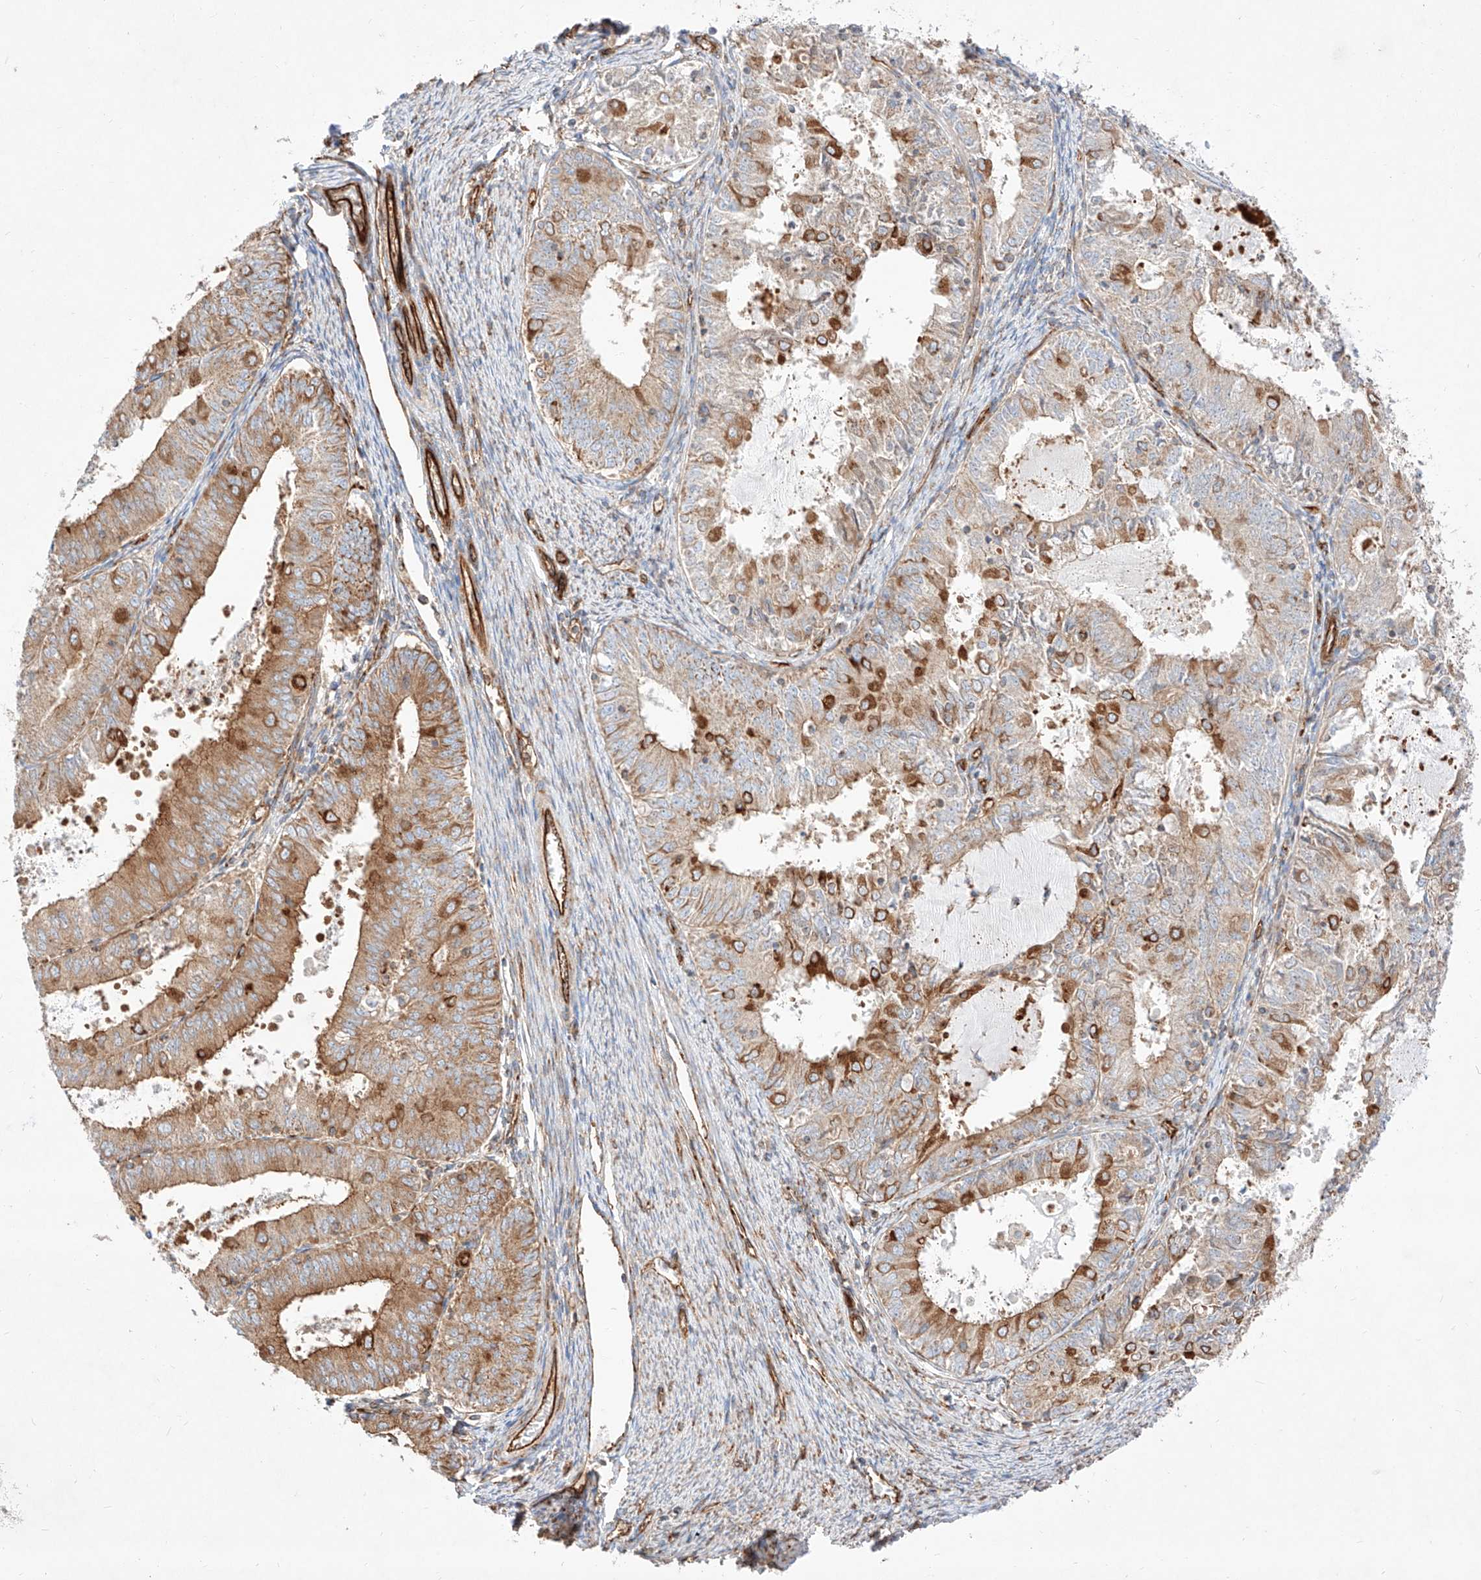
{"staining": {"intensity": "moderate", "quantity": ">75%", "location": "cytoplasmic/membranous"}, "tissue": "endometrial cancer", "cell_type": "Tumor cells", "image_type": "cancer", "snomed": [{"axis": "morphology", "description": "Adenocarcinoma, NOS"}, {"axis": "topography", "description": "Endometrium"}], "caption": "Immunohistochemical staining of human endometrial cancer exhibits medium levels of moderate cytoplasmic/membranous protein expression in approximately >75% of tumor cells. (DAB IHC, brown staining for protein, blue staining for nuclei).", "gene": "CSGALNACT2", "patient": {"sex": "female", "age": 57}}